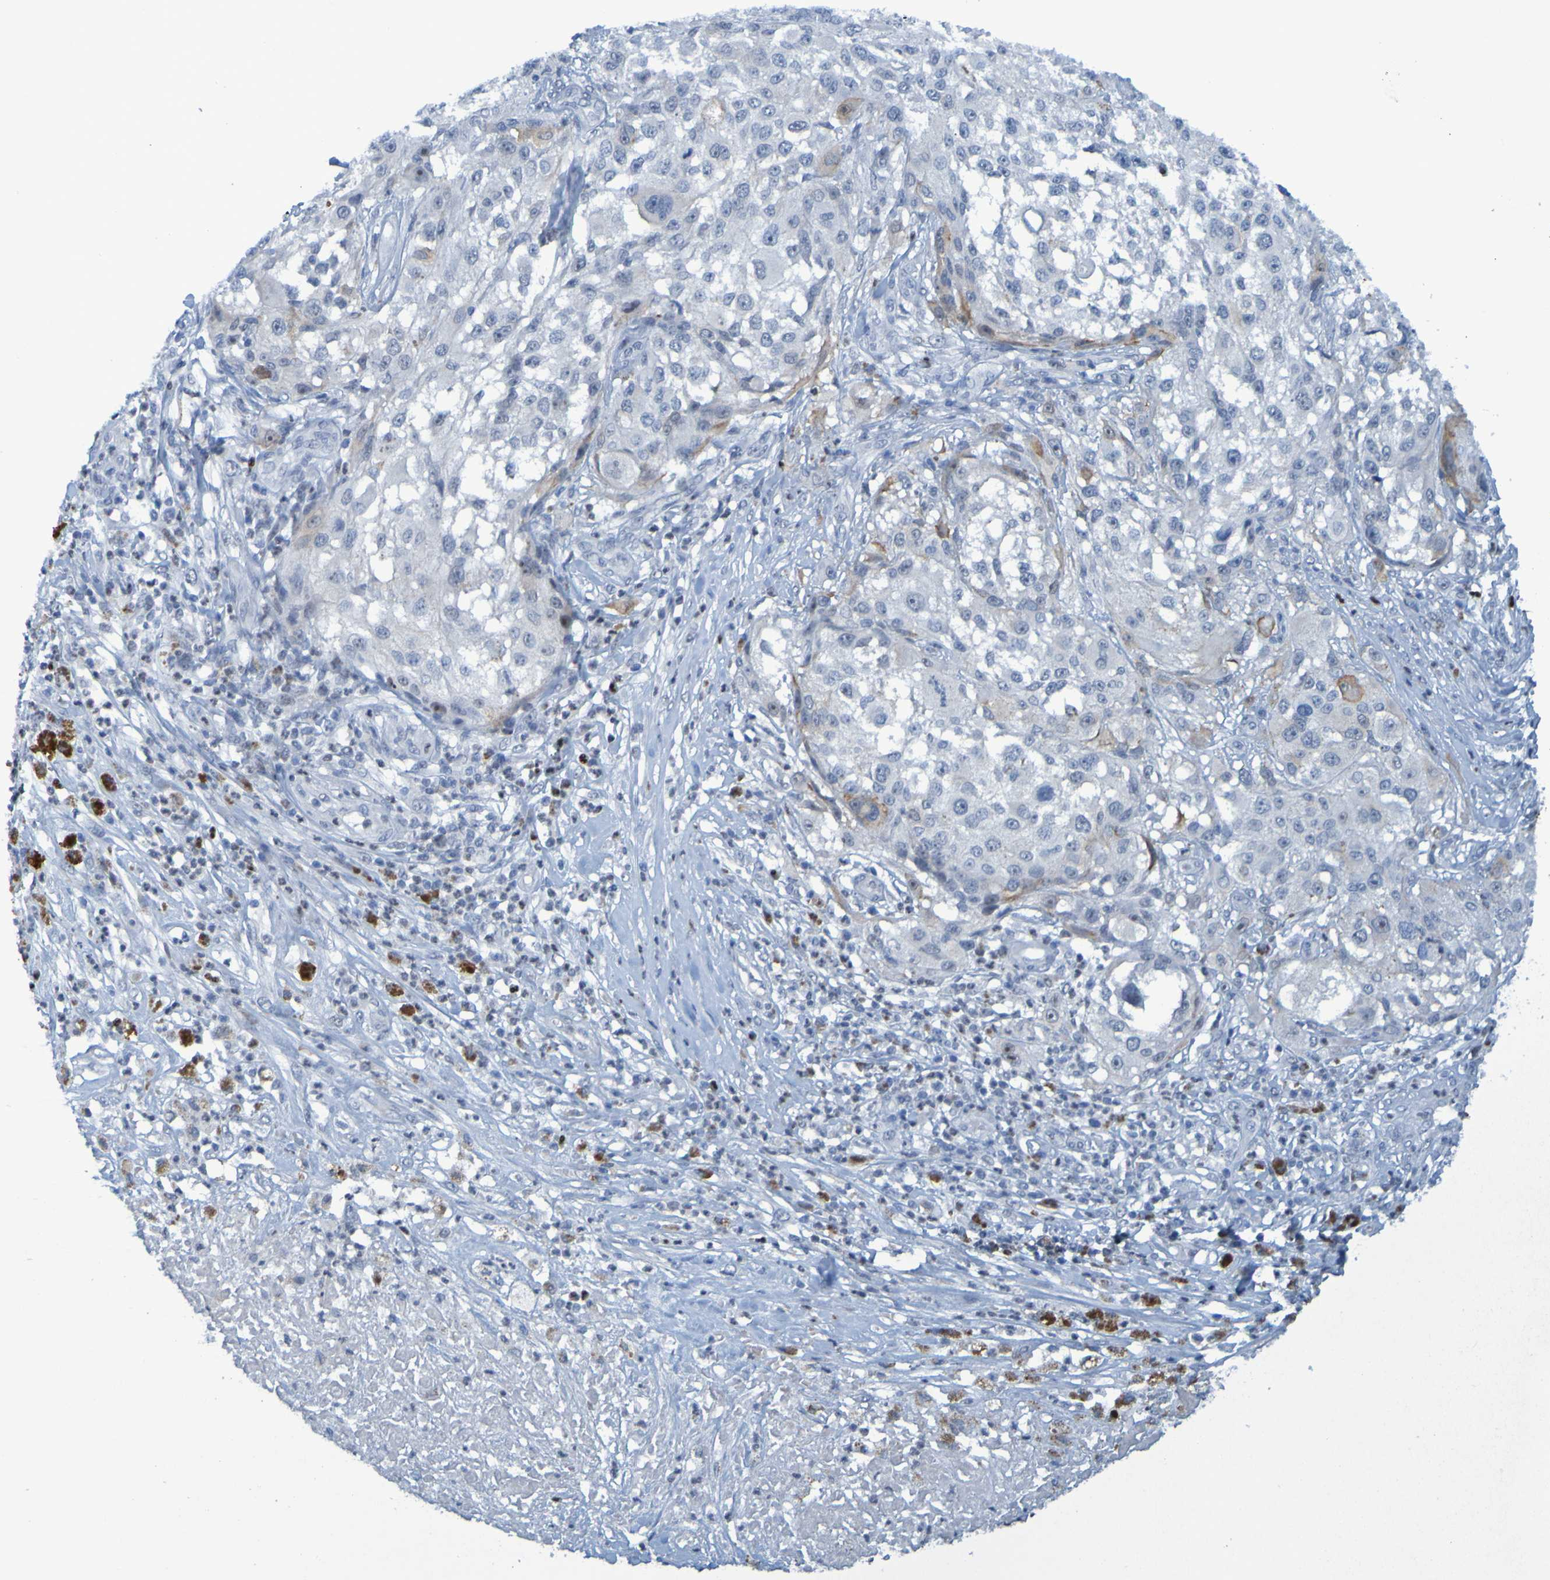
{"staining": {"intensity": "negative", "quantity": "none", "location": "none"}, "tissue": "melanoma", "cell_type": "Tumor cells", "image_type": "cancer", "snomed": [{"axis": "morphology", "description": "Necrosis, NOS"}, {"axis": "morphology", "description": "Malignant melanoma, NOS"}, {"axis": "topography", "description": "Skin"}], "caption": "Tumor cells are negative for protein expression in human malignant melanoma.", "gene": "USP36", "patient": {"sex": "female", "age": 87}}